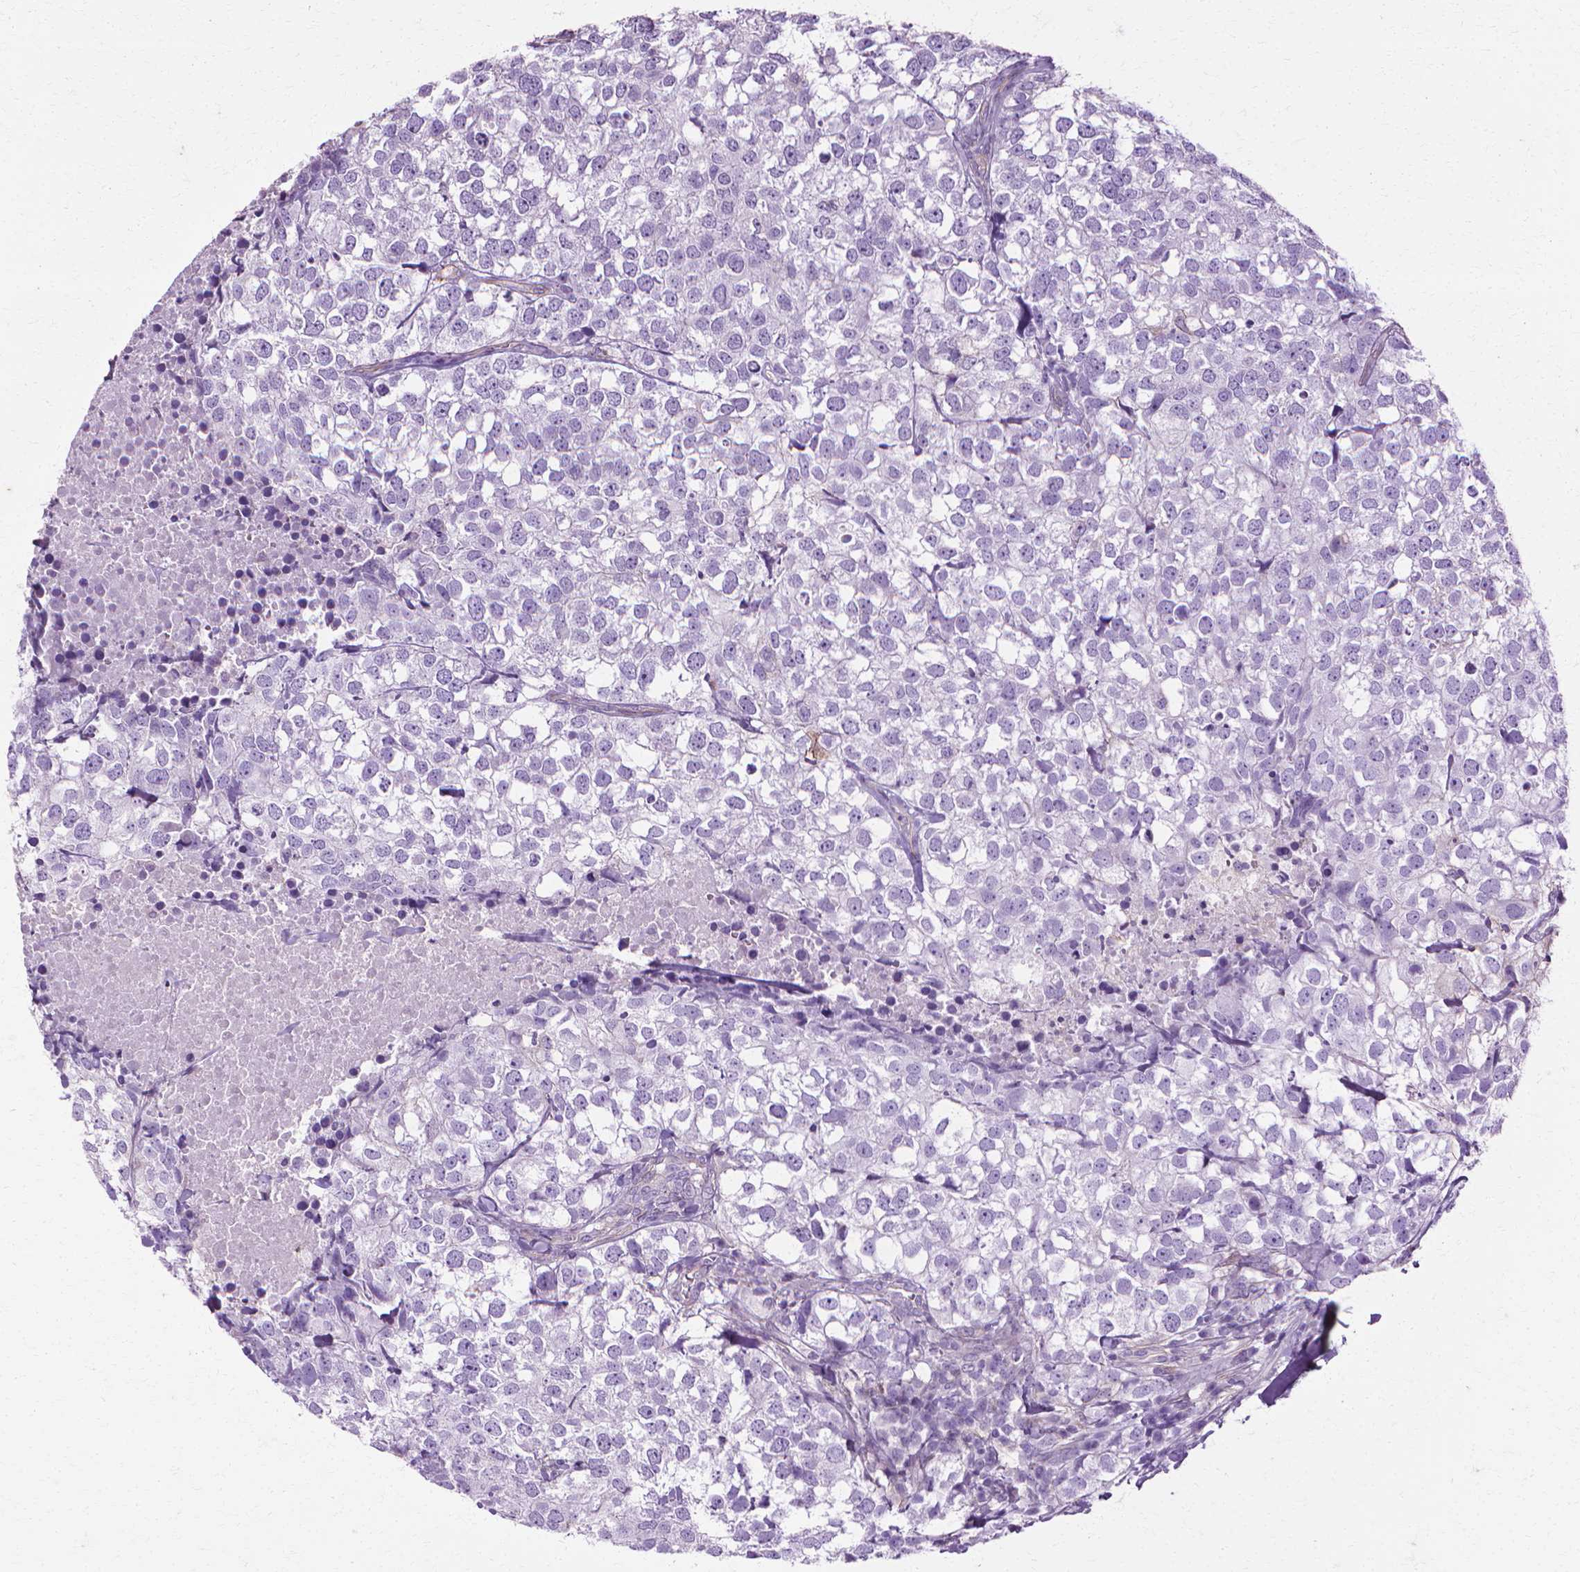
{"staining": {"intensity": "negative", "quantity": "none", "location": "none"}, "tissue": "breast cancer", "cell_type": "Tumor cells", "image_type": "cancer", "snomed": [{"axis": "morphology", "description": "Duct carcinoma"}, {"axis": "topography", "description": "Breast"}], "caption": "Image shows no significant protein positivity in tumor cells of breast intraductal carcinoma.", "gene": "CFAP157", "patient": {"sex": "female", "age": 30}}